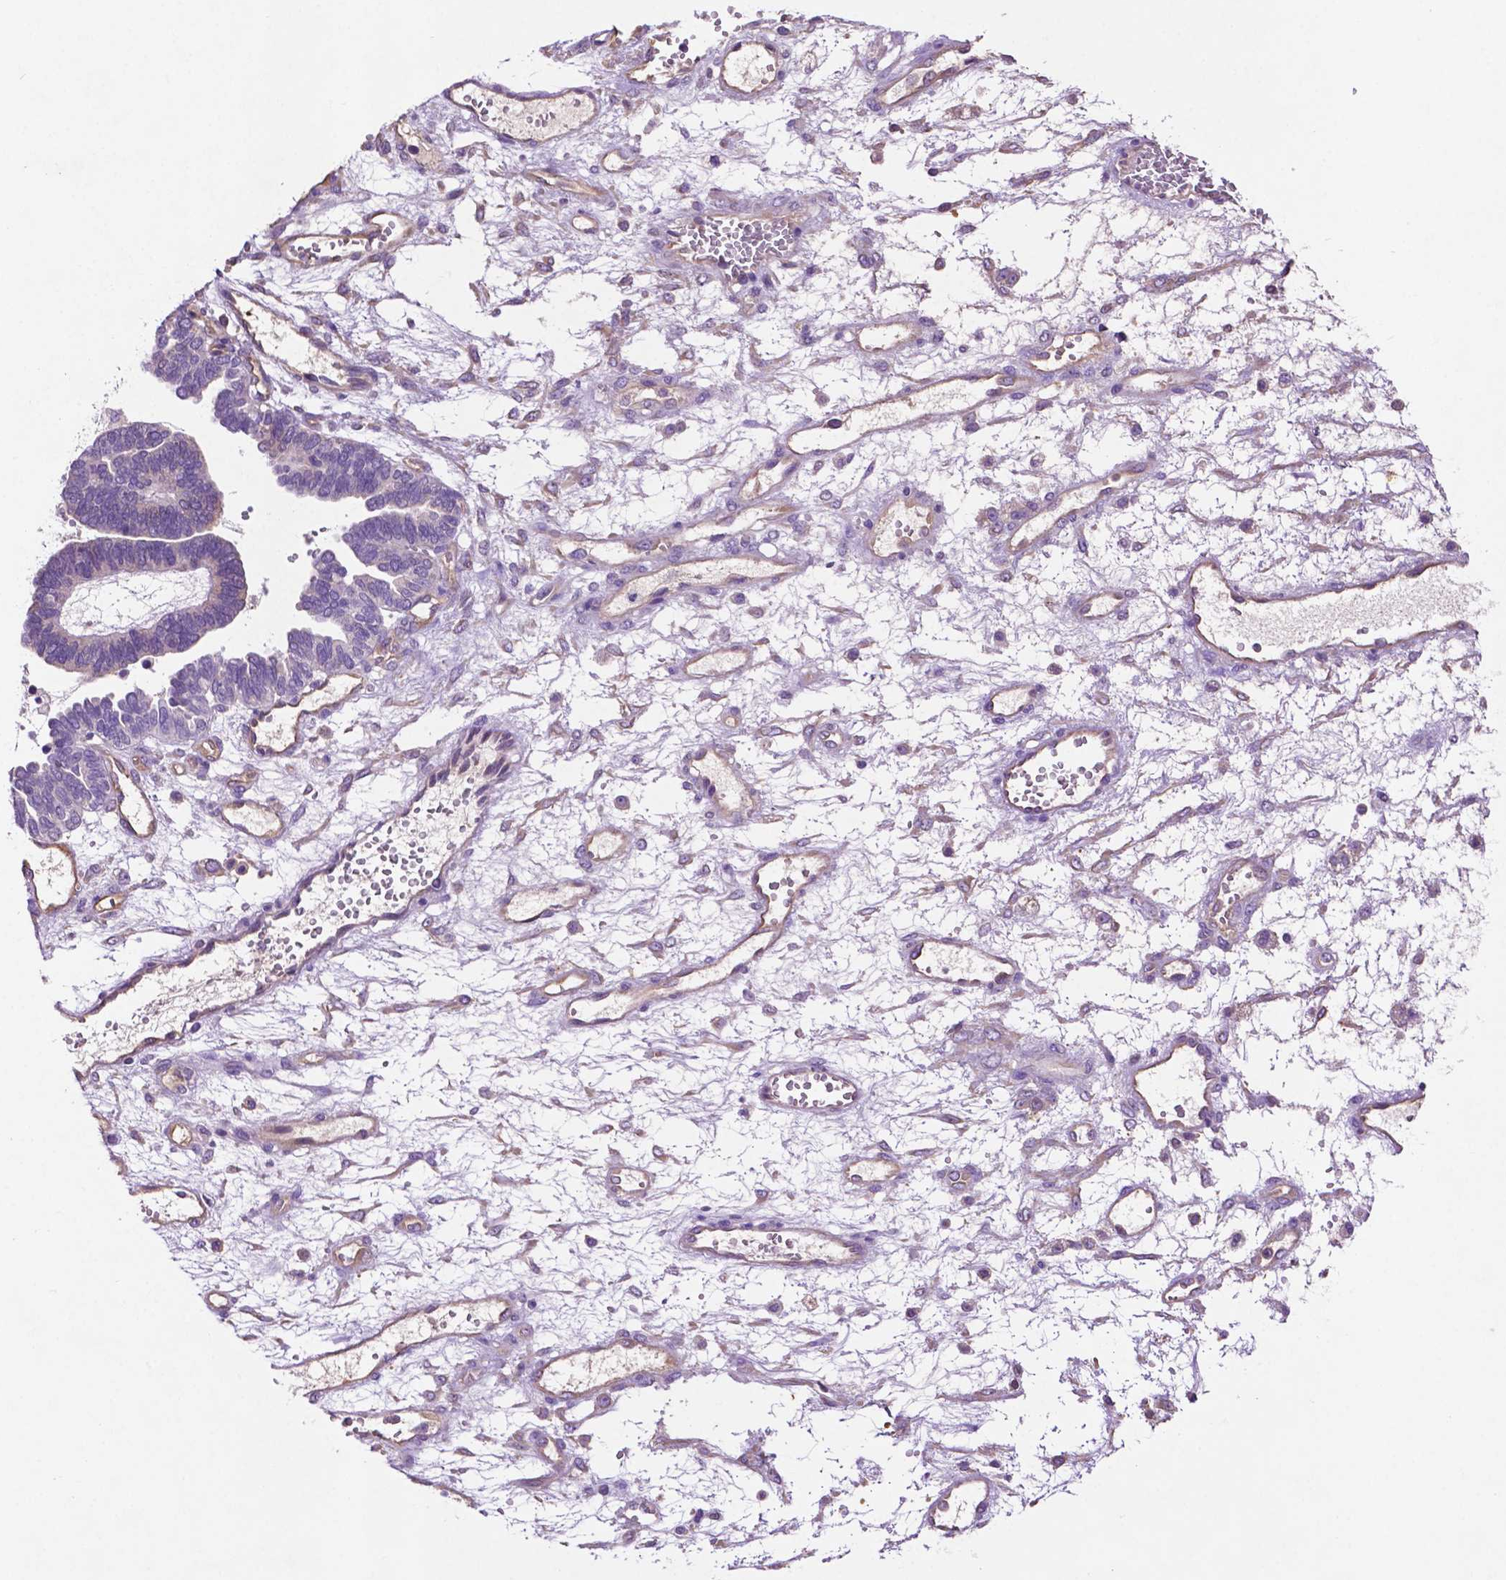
{"staining": {"intensity": "negative", "quantity": "none", "location": "none"}, "tissue": "ovarian cancer", "cell_type": "Tumor cells", "image_type": "cancer", "snomed": [{"axis": "morphology", "description": "Cystadenocarcinoma, serous, NOS"}, {"axis": "topography", "description": "Ovary"}], "caption": "Tumor cells show no significant protein positivity in ovarian cancer (serous cystadenocarcinoma).", "gene": "GDPD5", "patient": {"sex": "female", "age": 51}}